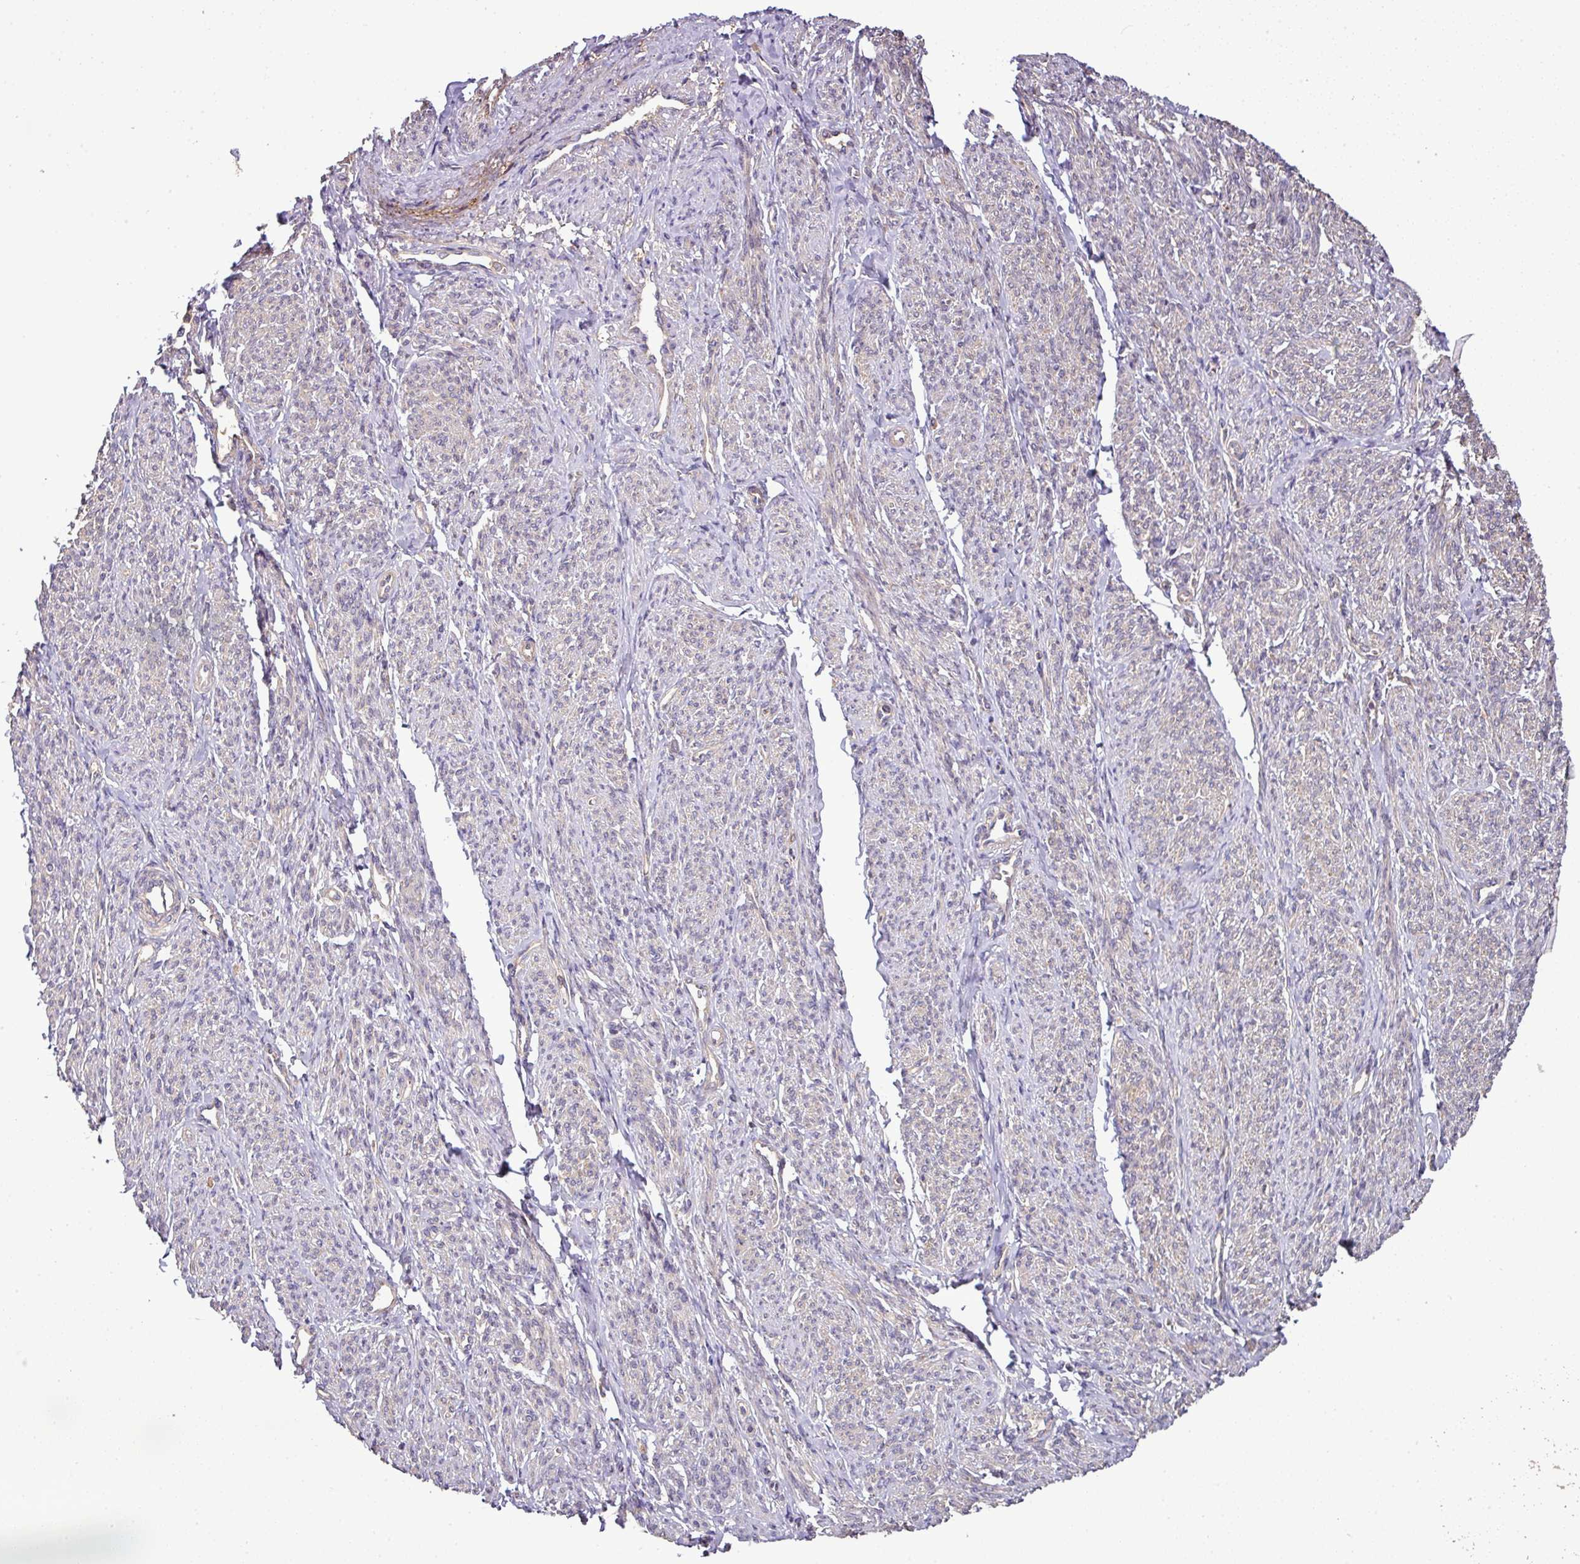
{"staining": {"intensity": "negative", "quantity": "none", "location": "none"}, "tissue": "smooth muscle", "cell_type": "Smooth muscle cells", "image_type": "normal", "snomed": [{"axis": "morphology", "description": "Normal tissue, NOS"}, {"axis": "topography", "description": "Smooth muscle"}], "caption": "Immunohistochemistry photomicrograph of unremarkable smooth muscle stained for a protein (brown), which displays no positivity in smooth muscle cells. Nuclei are stained in blue.", "gene": "TMEM107", "patient": {"sex": "female", "age": 65}}